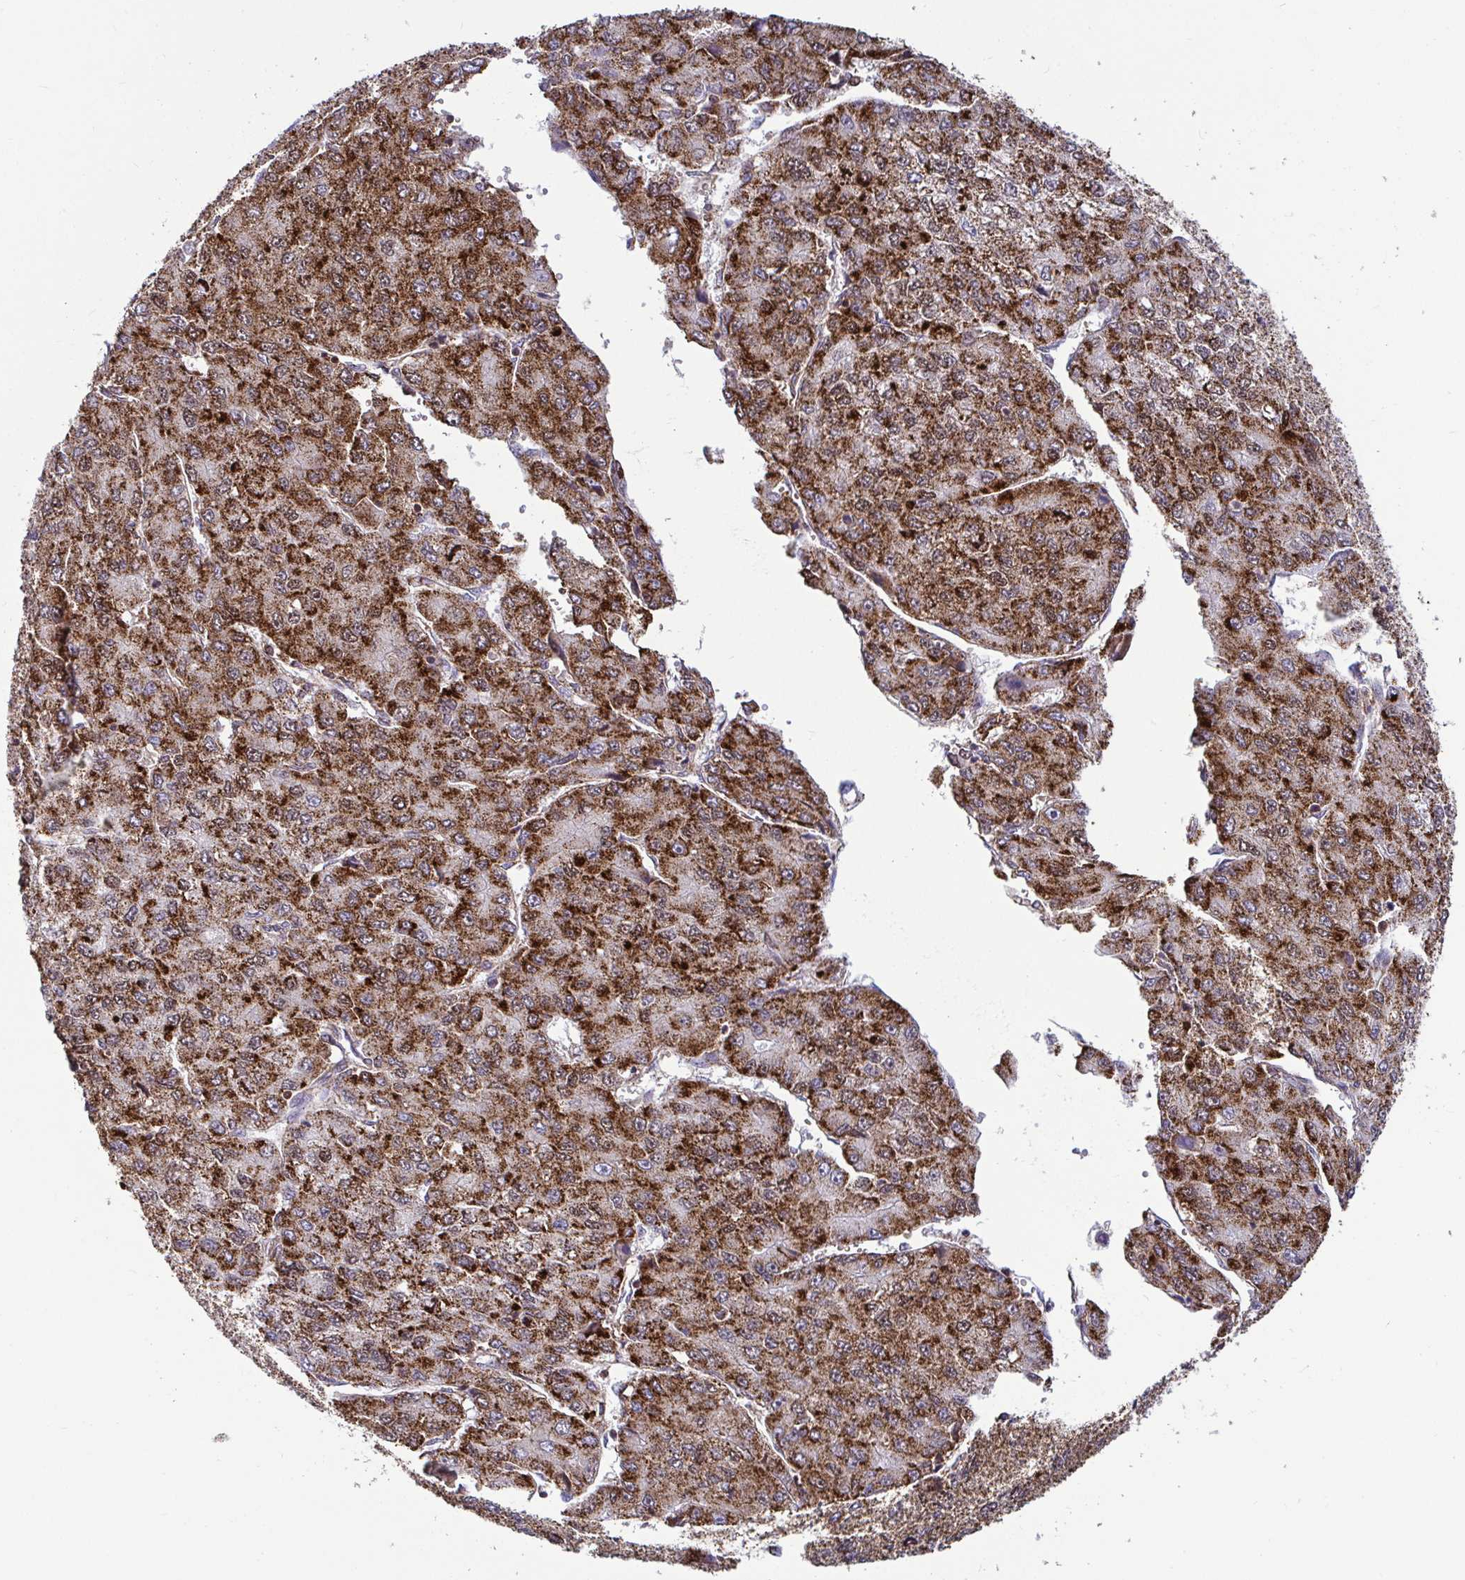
{"staining": {"intensity": "strong", "quantity": ">75%", "location": "cytoplasmic/membranous"}, "tissue": "liver cancer", "cell_type": "Tumor cells", "image_type": "cancer", "snomed": [{"axis": "morphology", "description": "Carcinoma, Hepatocellular, NOS"}, {"axis": "topography", "description": "Liver"}], "caption": "A brown stain labels strong cytoplasmic/membranous positivity of a protein in hepatocellular carcinoma (liver) tumor cells.", "gene": "SPRY1", "patient": {"sex": "female", "age": 66}}